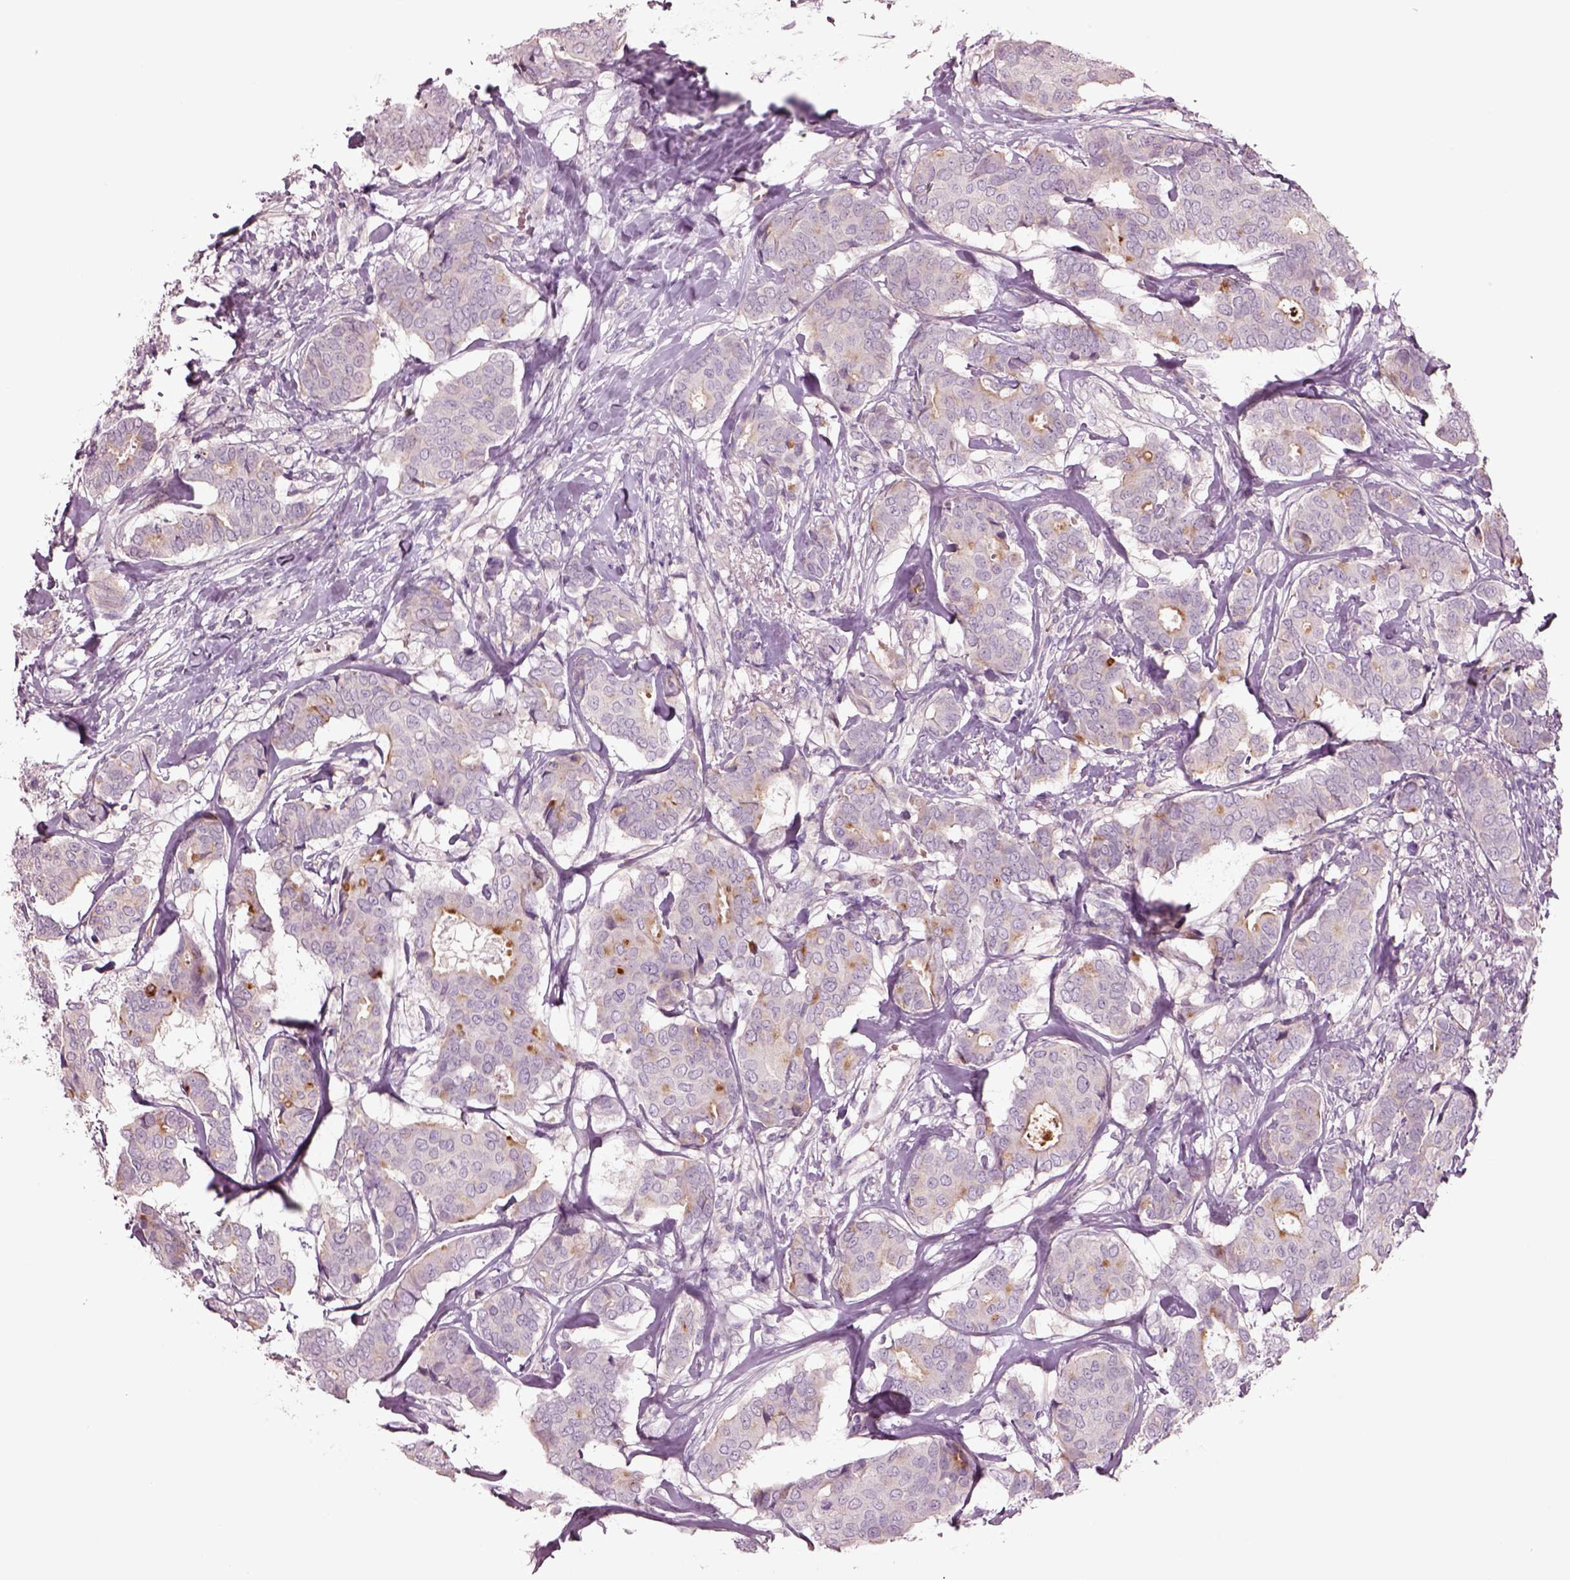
{"staining": {"intensity": "negative", "quantity": "none", "location": "none"}, "tissue": "breast cancer", "cell_type": "Tumor cells", "image_type": "cancer", "snomed": [{"axis": "morphology", "description": "Duct carcinoma"}, {"axis": "topography", "description": "Breast"}], "caption": "This is an immunohistochemistry (IHC) image of human breast intraductal carcinoma. There is no expression in tumor cells.", "gene": "DUOXA2", "patient": {"sex": "female", "age": 75}}